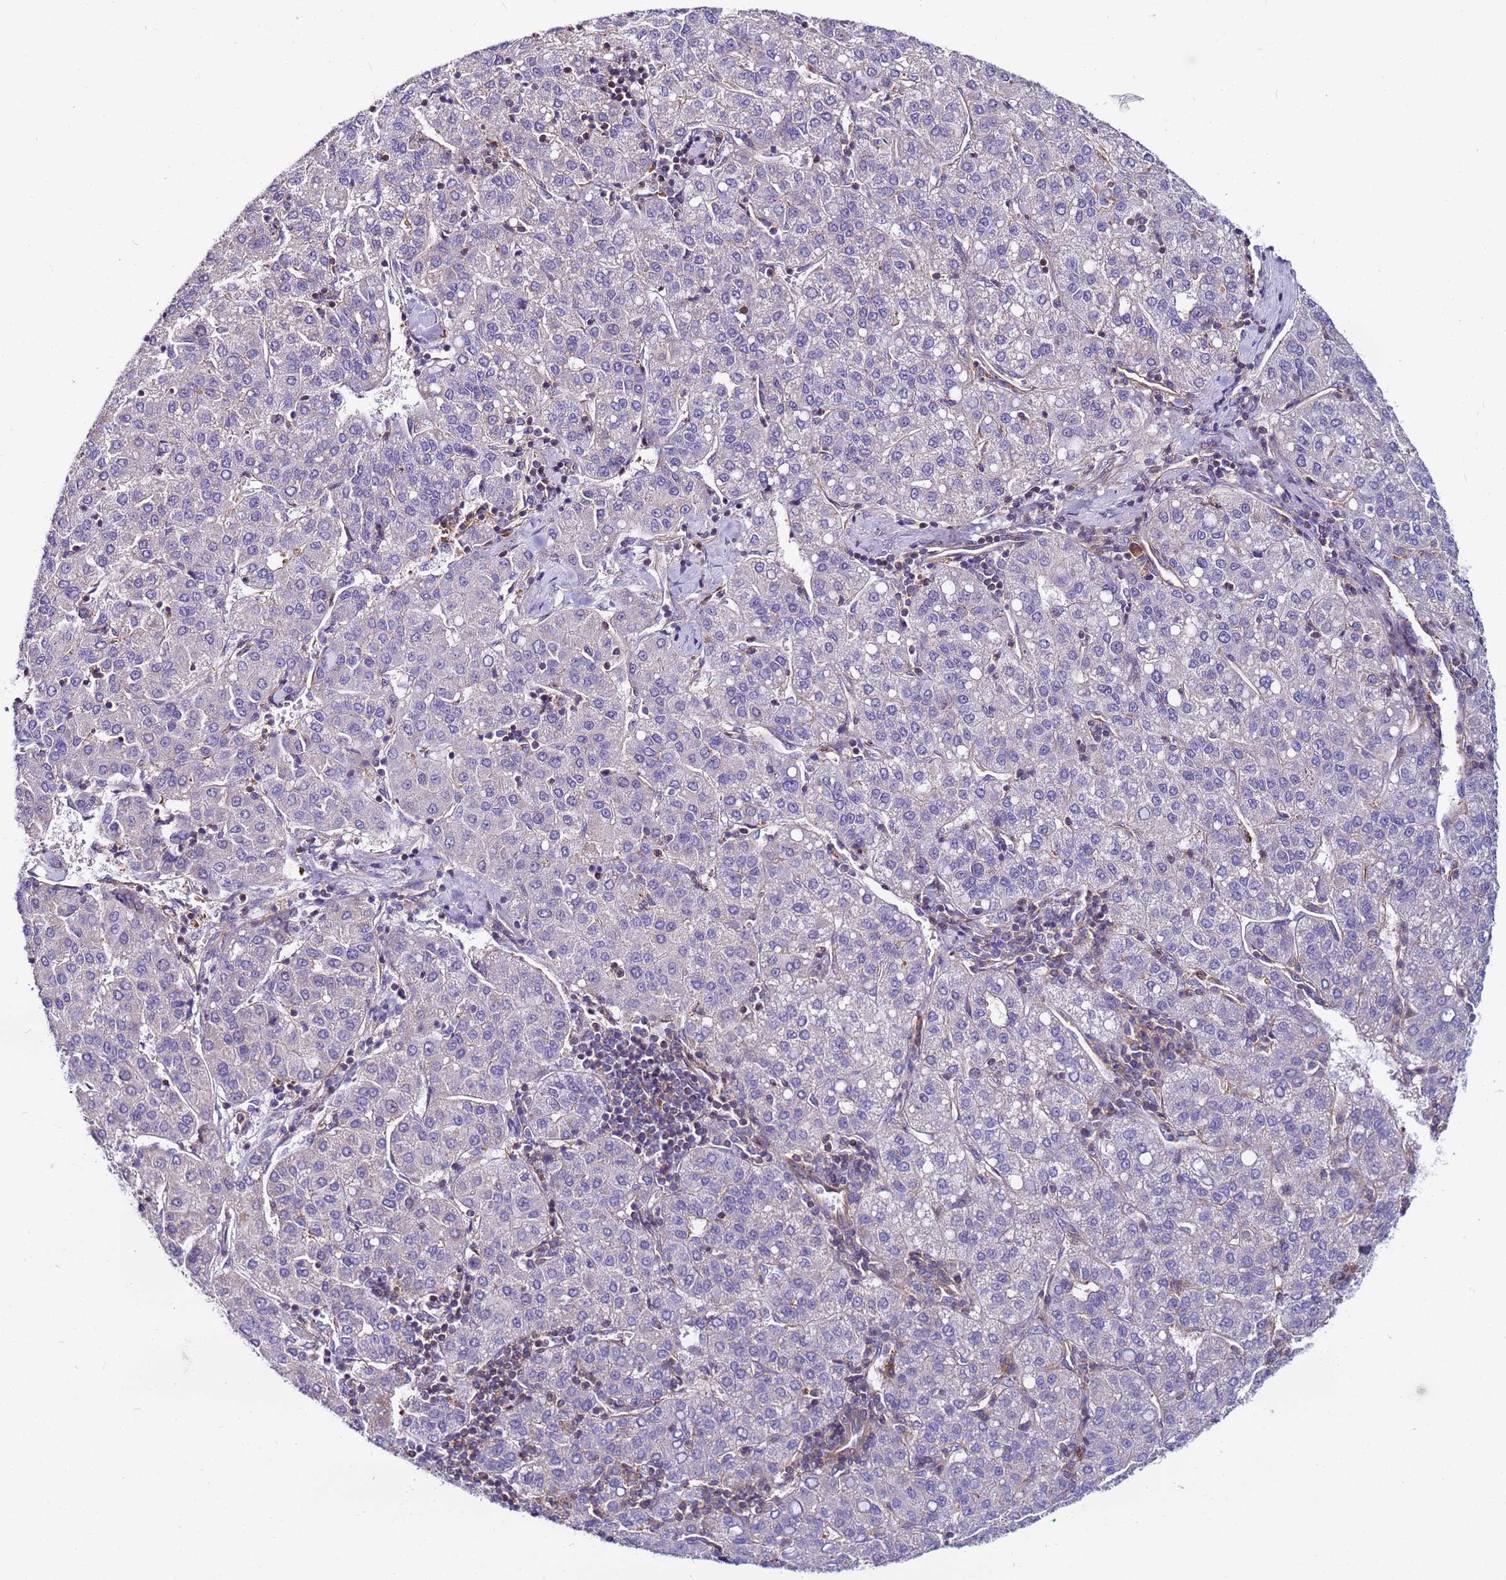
{"staining": {"intensity": "negative", "quantity": "none", "location": "none"}, "tissue": "liver cancer", "cell_type": "Tumor cells", "image_type": "cancer", "snomed": [{"axis": "morphology", "description": "Carcinoma, Hepatocellular, NOS"}, {"axis": "topography", "description": "Liver"}], "caption": "There is no significant expression in tumor cells of liver cancer (hepatocellular carcinoma).", "gene": "STK38", "patient": {"sex": "male", "age": 65}}